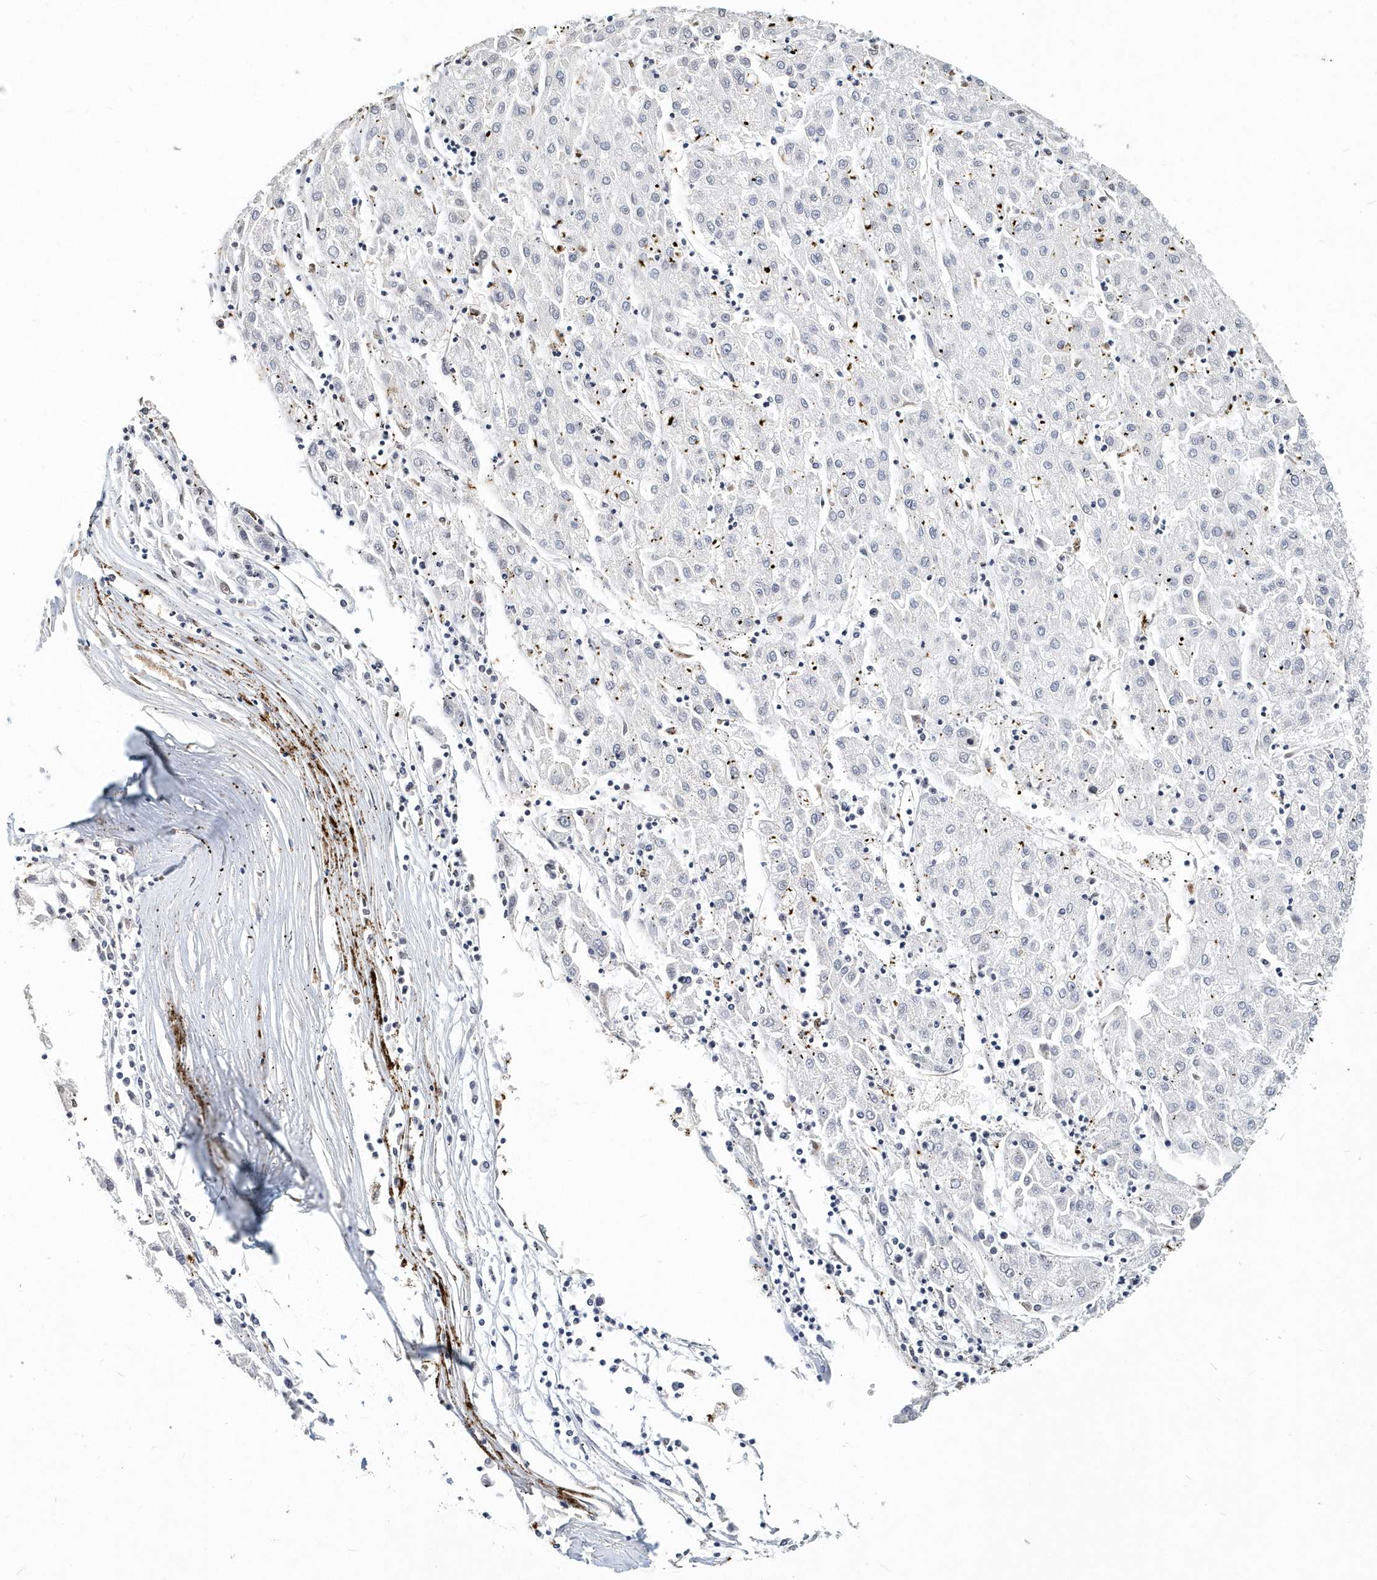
{"staining": {"intensity": "negative", "quantity": "none", "location": "none"}, "tissue": "liver cancer", "cell_type": "Tumor cells", "image_type": "cancer", "snomed": [{"axis": "morphology", "description": "Carcinoma, Hepatocellular, NOS"}, {"axis": "topography", "description": "Liver"}], "caption": "Immunohistochemical staining of human liver cancer (hepatocellular carcinoma) reveals no significant staining in tumor cells. The staining was performed using DAB to visualize the protein expression in brown, while the nuclei were stained in blue with hematoxylin (Magnification: 20x).", "gene": "ITGA2B", "patient": {"sex": "male", "age": 72}}